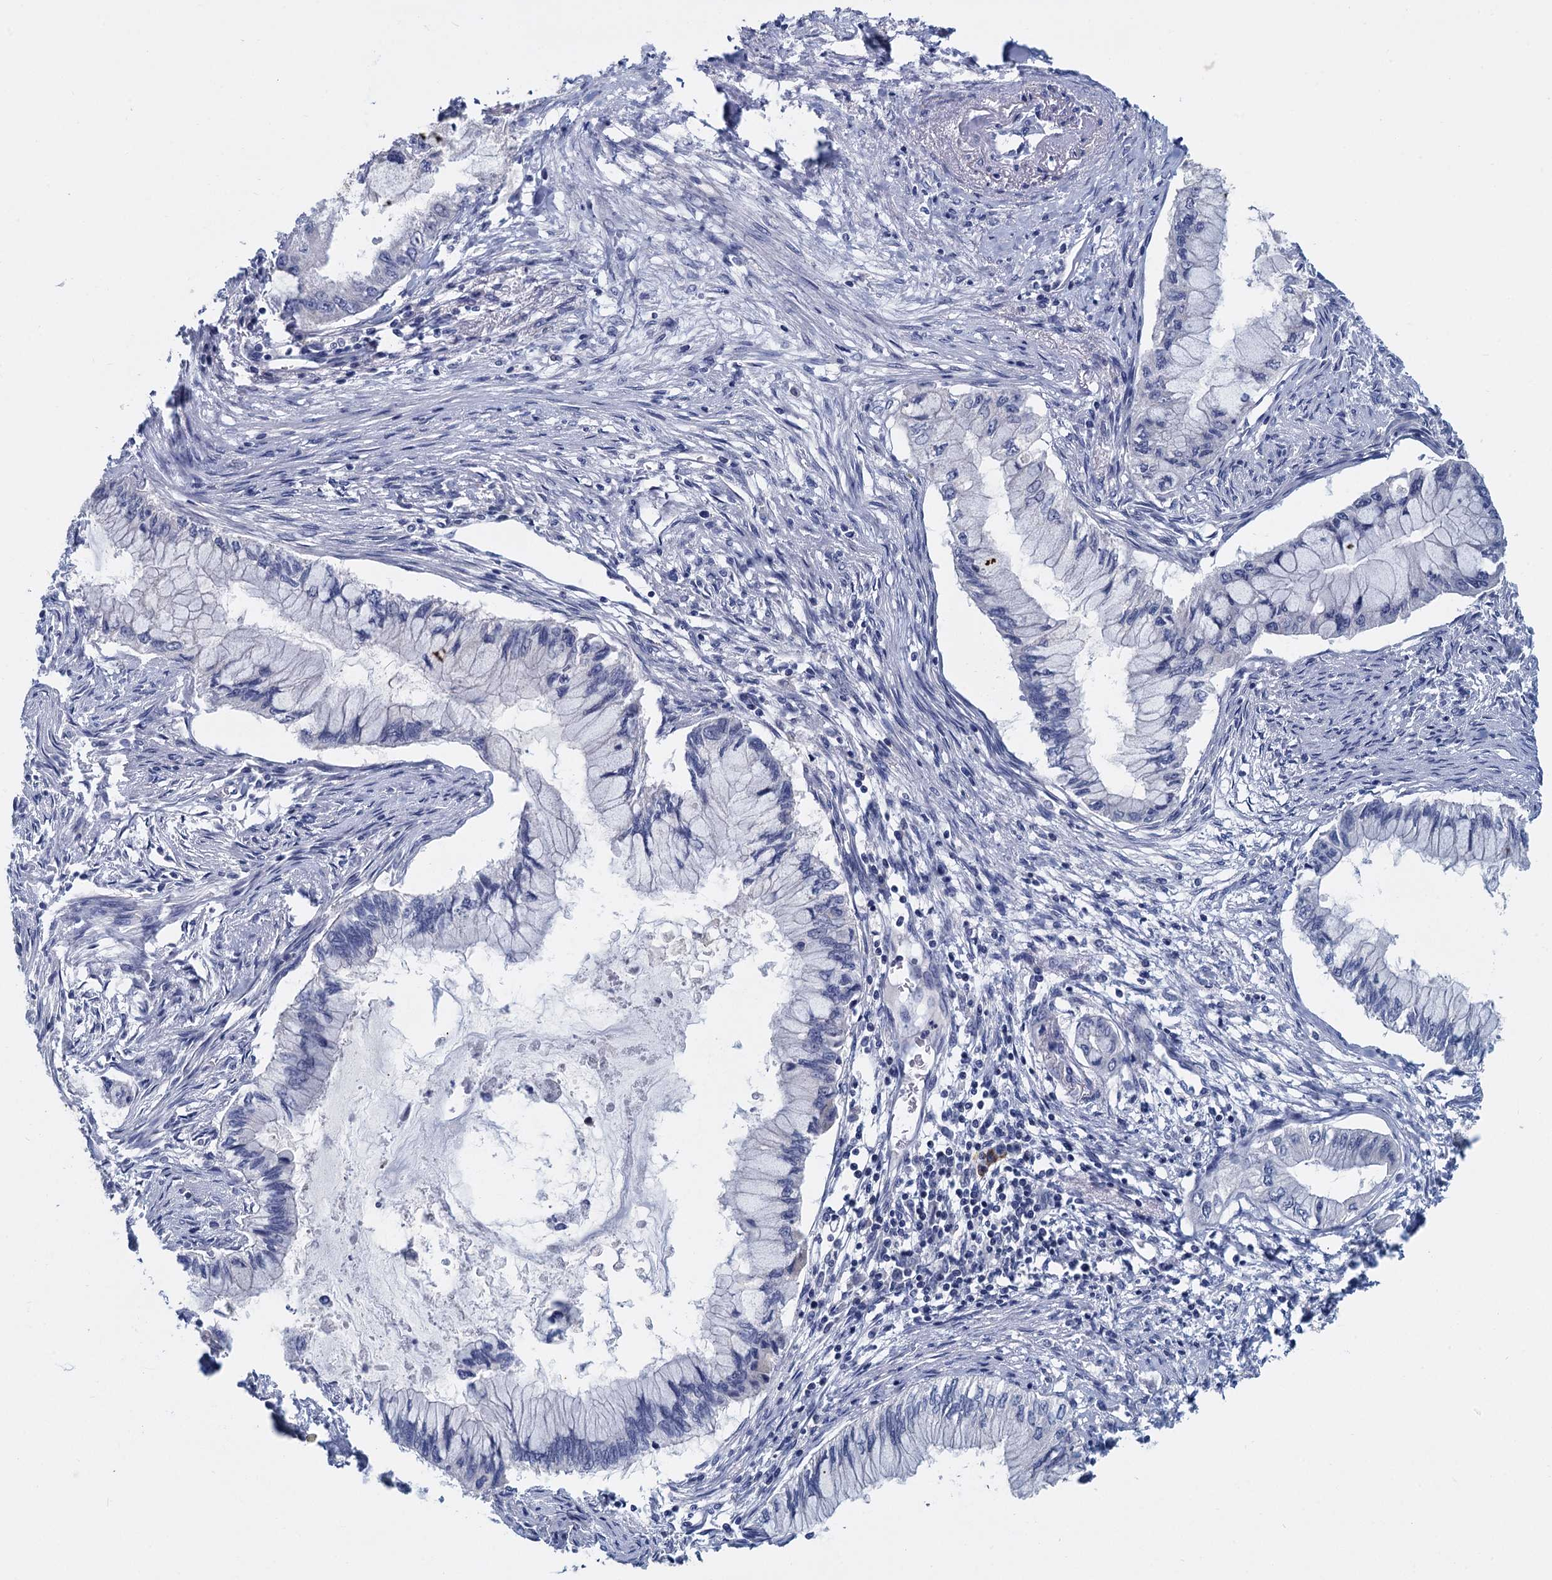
{"staining": {"intensity": "negative", "quantity": "none", "location": "none"}, "tissue": "pancreatic cancer", "cell_type": "Tumor cells", "image_type": "cancer", "snomed": [{"axis": "morphology", "description": "Adenocarcinoma, NOS"}, {"axis": "topography", "description": "Pancreas"}], "caption": "Immunohistochemistry histopathology image of neoplastic tissue: human adenocarcinoma (pancreatic) stained with DAB exhibits no significant protein expression in tumor cells. Brightfield microscopy of immunohistochemistry stained with DAB (brown) and hematoxylin (blue), captured at high magnification.", "gene": "ACSM3", "patient": {"sex": "male", "age": 48}}